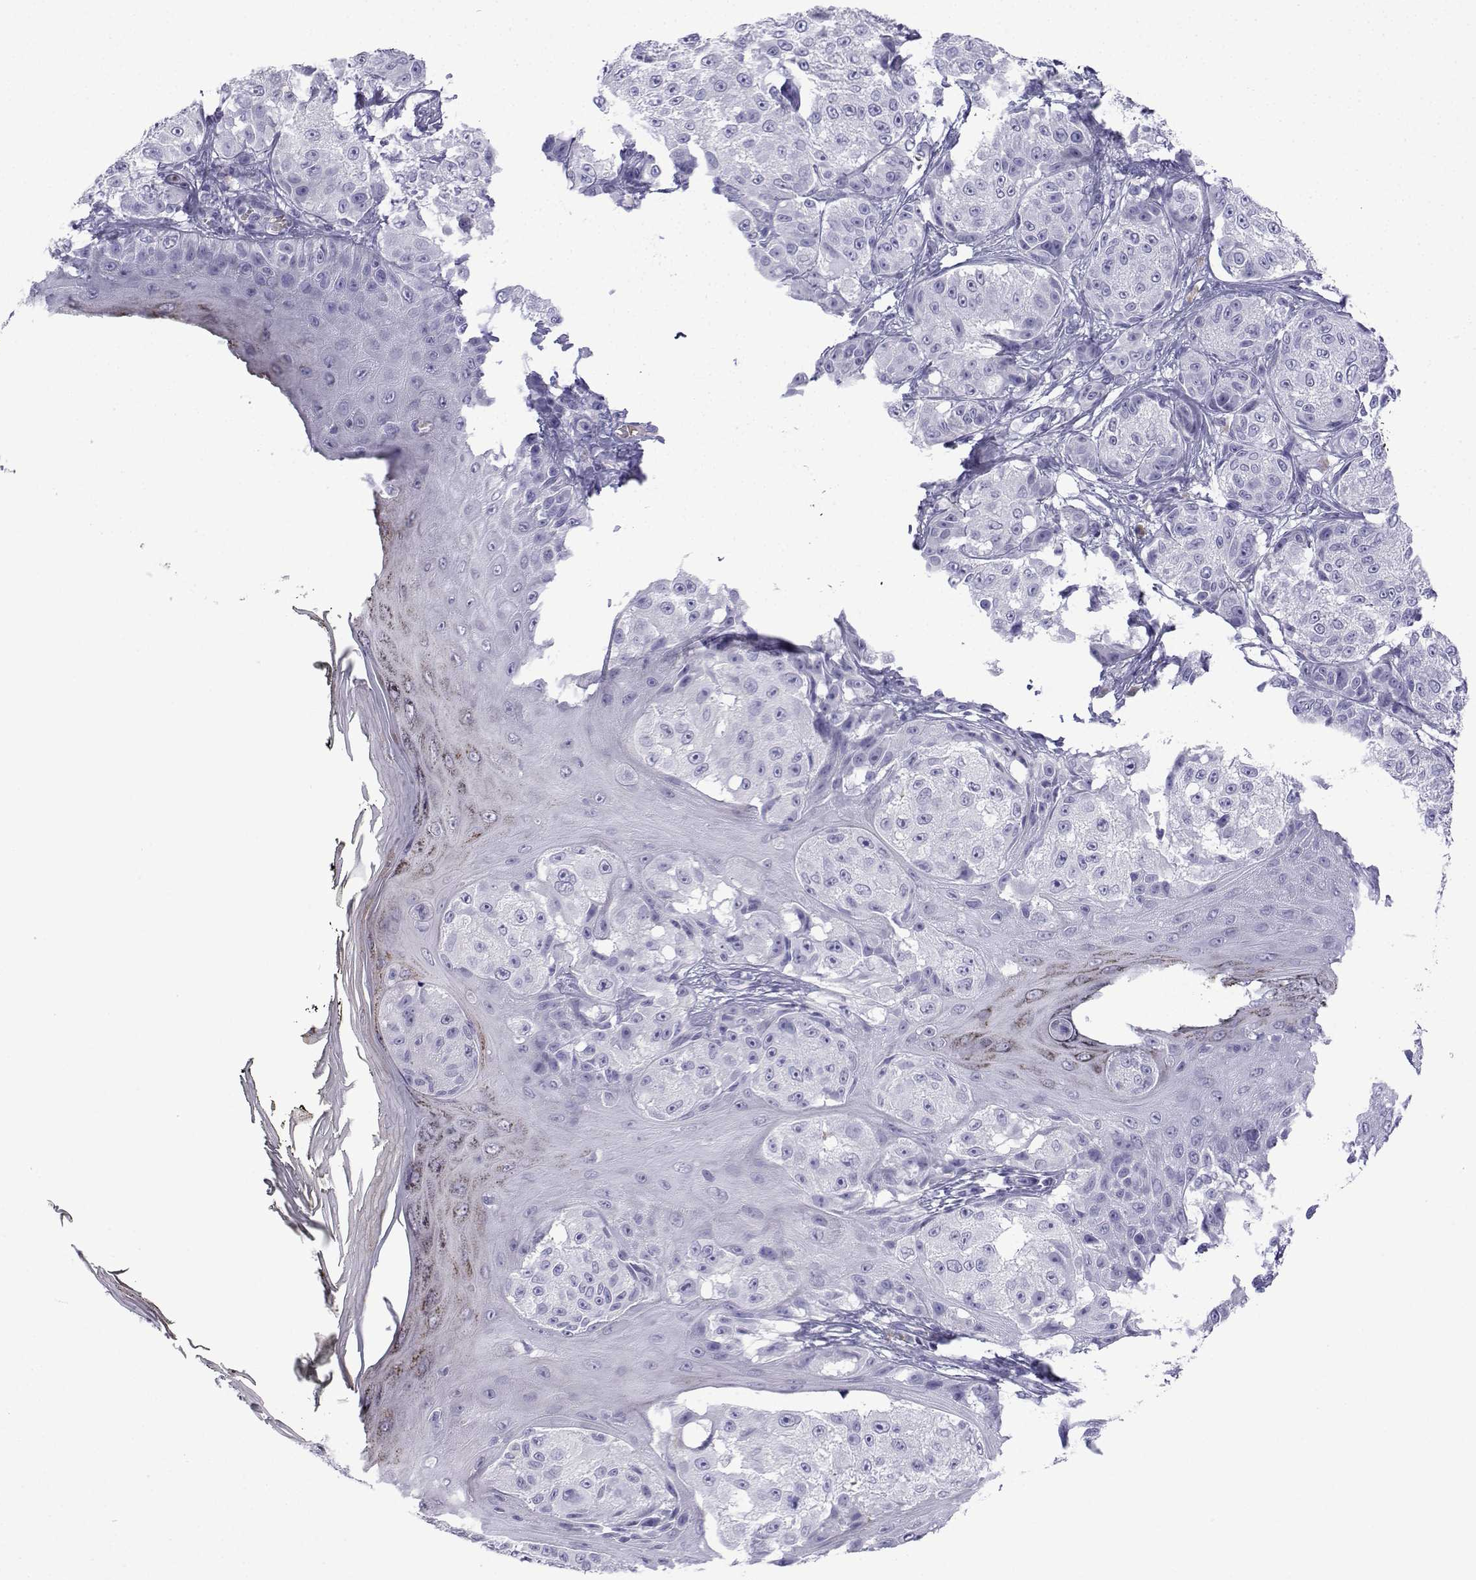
{"staining": {"intensity": "negative", "quantity": "none", "location": "none"}, "tissue": "melanoma", "cell_type": "Tumor cells", "image_type": "cancer", "snomed": [{"axis": "morphology", "description": "Malignant melanoma, NOS"}, {"axis": "topography", "description": "Skin"}], "caption": "DAB immunohistochemical staining of melanoma displays no significant expression in tumor cells.", "gene": "TRIM46", "patient": {"sex": "male", "age": 61}}